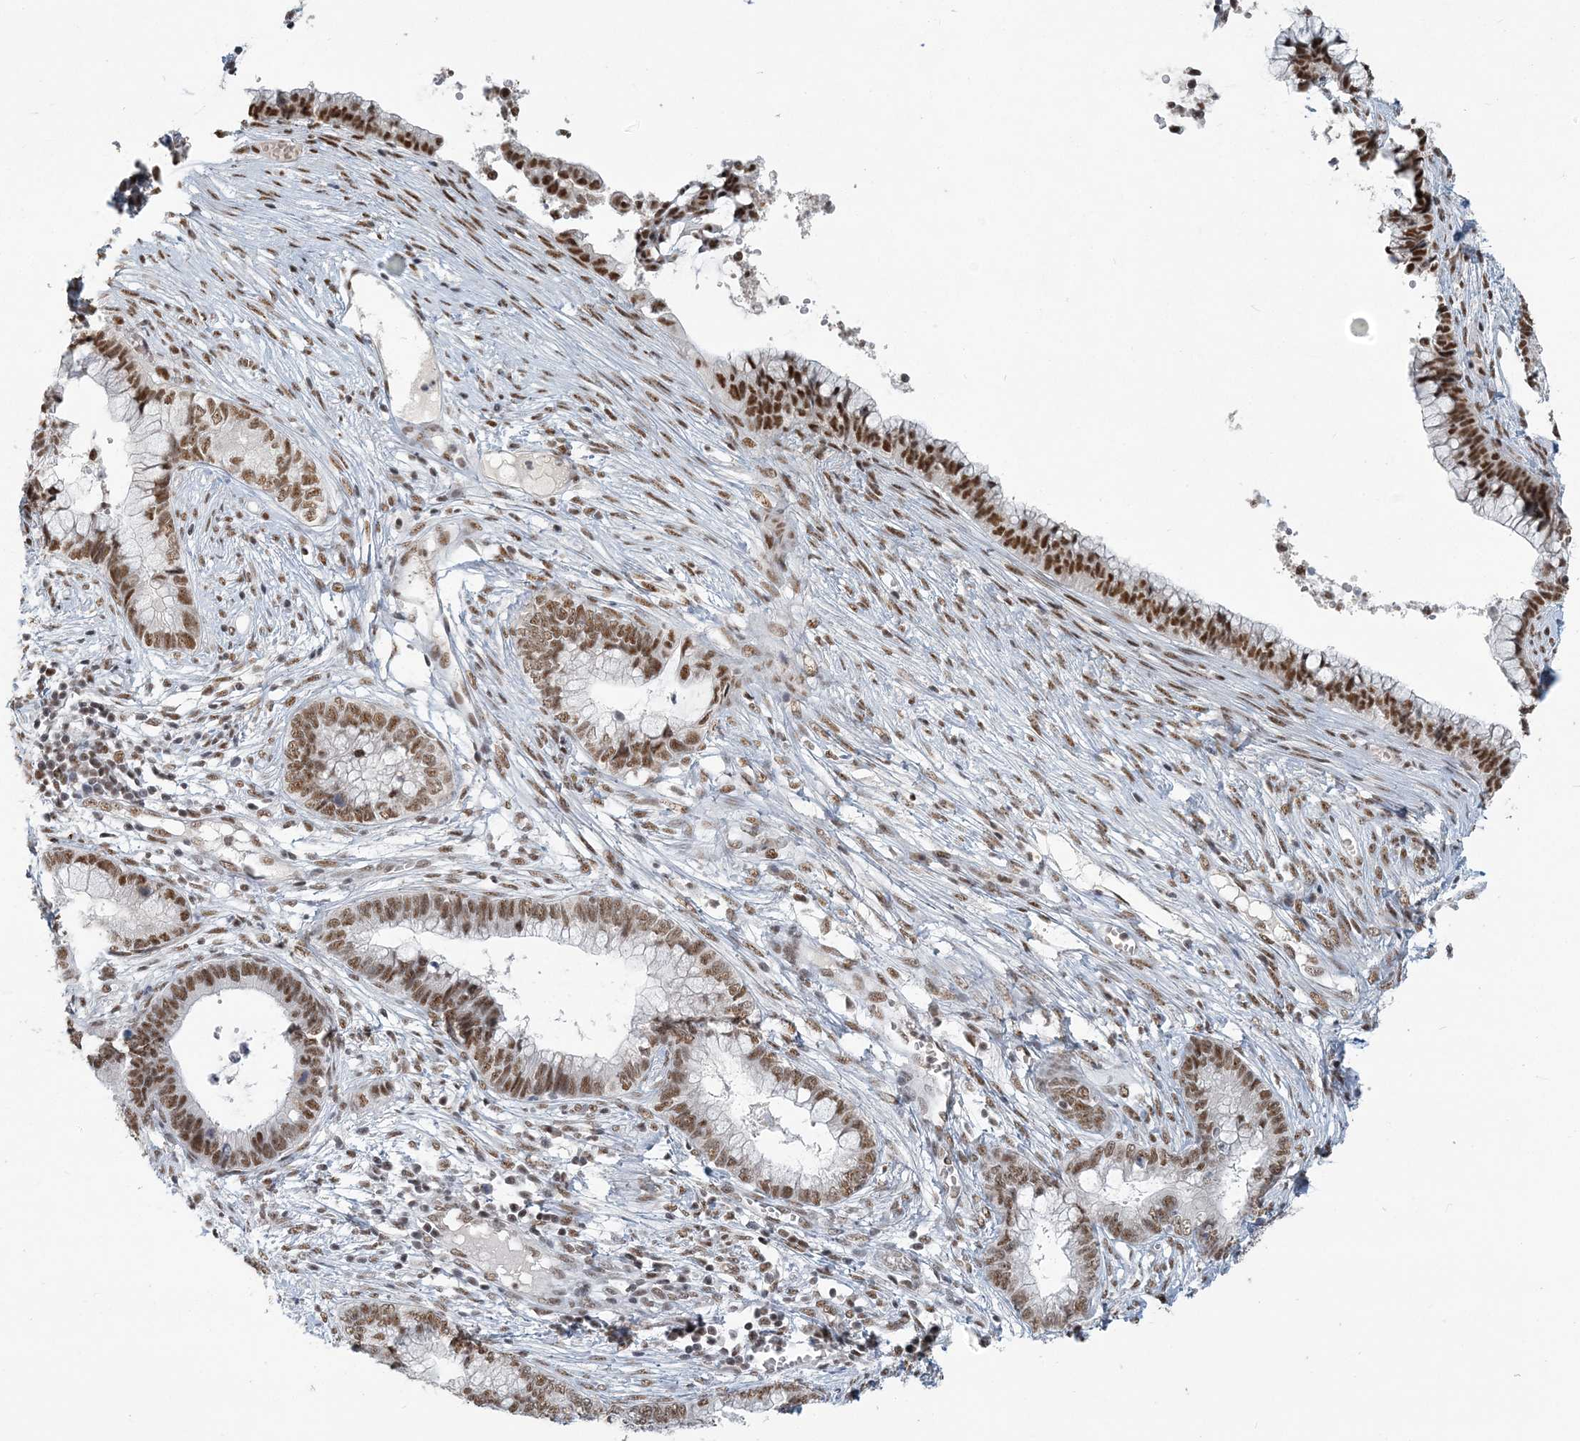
{"staining": {"intensity": "strong", "quantity": ">75%", "location": "nuclear"}, "tissue": "cervical cancer", "cell_type": "Tumor cells", "image_type": "cancer", "snomed": [{"axis": "morphology", "description": "Adenocarcinoma, NOS"}, {"axis": "topography", "description": "Cervix"}], "caption": "The image reveals immunohistochemical staining of cervical cancer (adenocarcinoma). There is strong nuclear positivity is present in about >75% of tumor cells.", "gene": "PLRG1", "patient": {"sex": "female", "age": 44}}